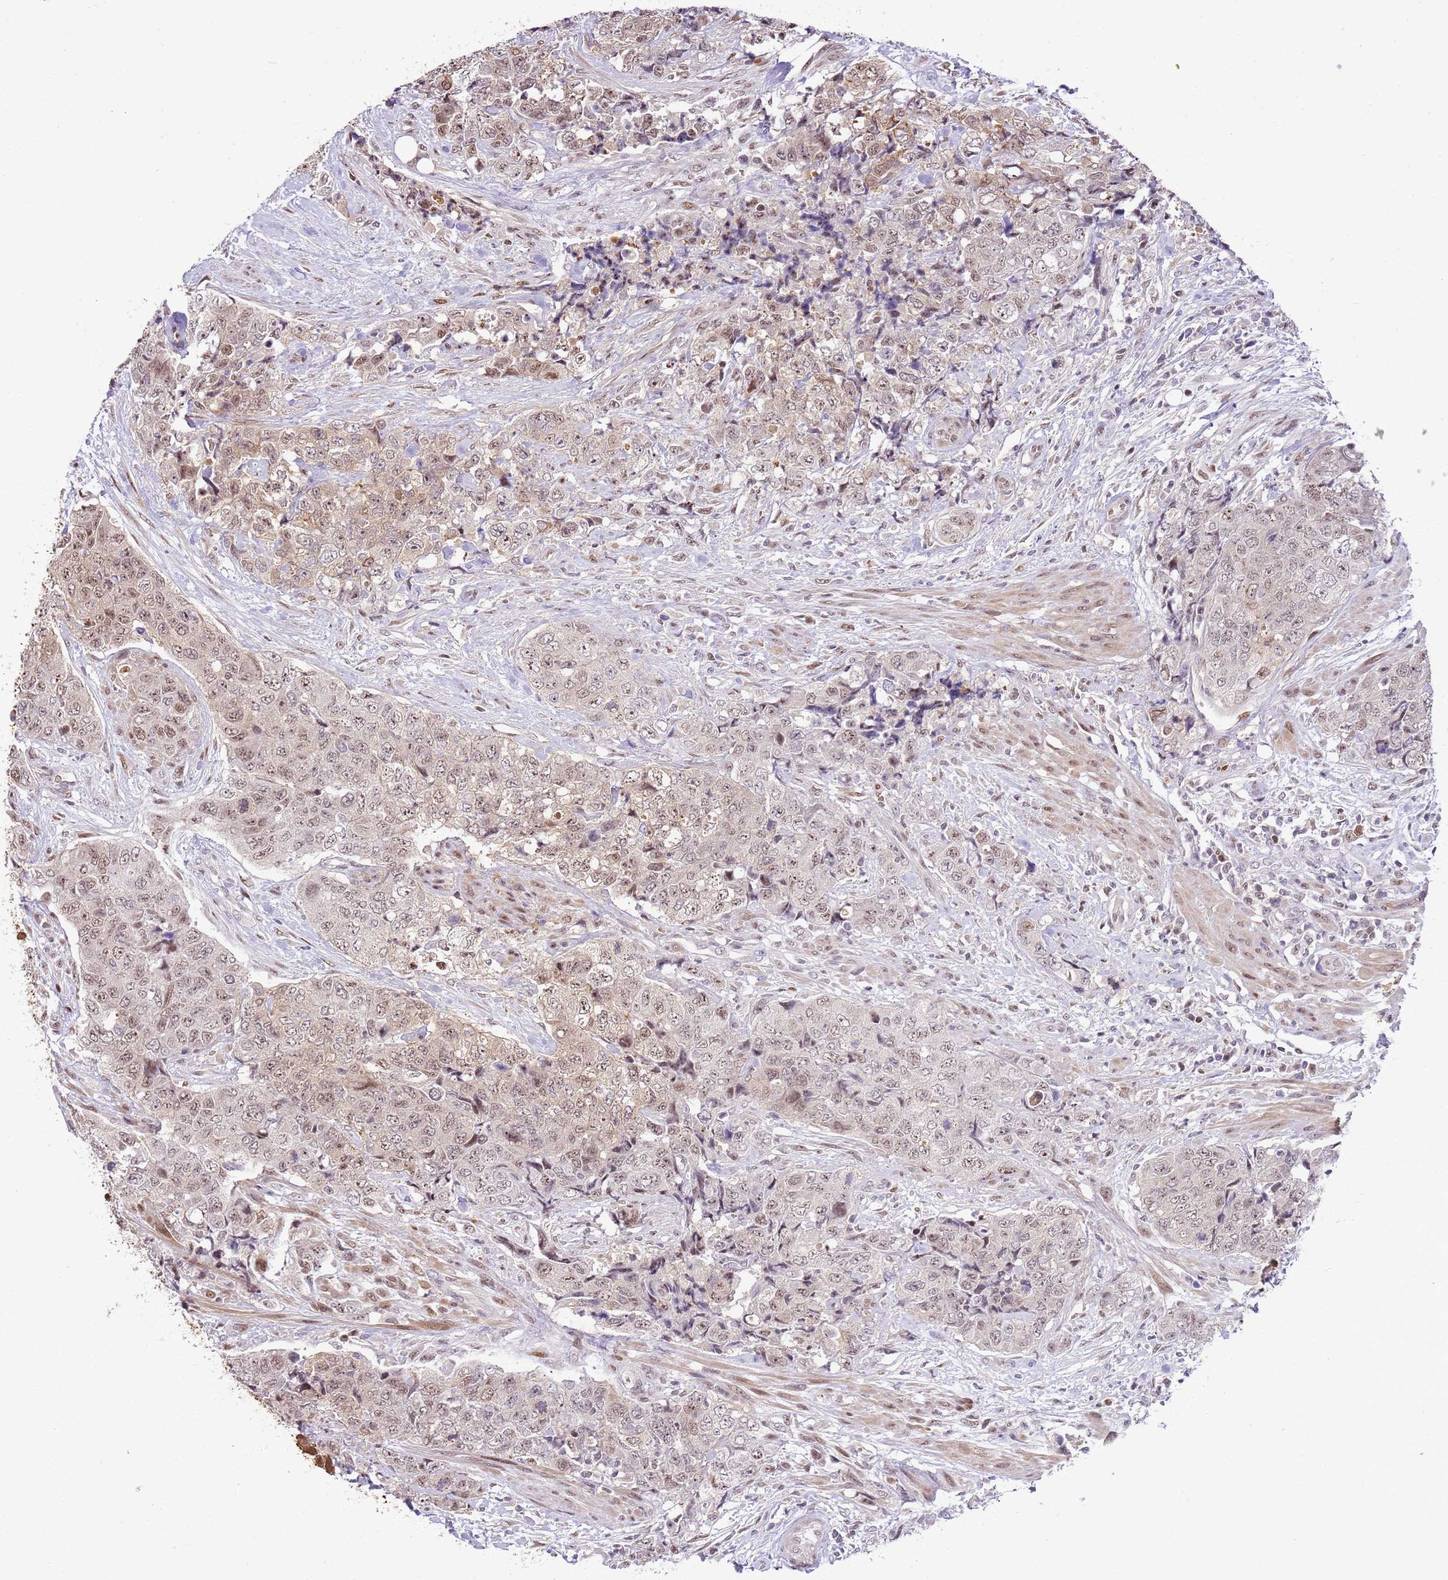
{"staining": {"intensity": "weak", "quantity": ">75%", "location": "nuclear"}, "tissue": "urothelial cancer", "cell_type": "Tumor cells", "image_type": "cancer", "snomed": [{"axis": "morphology", "description": "Urothelial carcinoma, High grade"}, {"axis": "topography", "description": "Urinary bladder"}], "caption": "Human urothelial cancer stained with a brown dye displays weak nuclear positive staining in approximately >75% of tumor cells.", "gene": "RFK", "patient": {"sex": "female", "age": 78}}